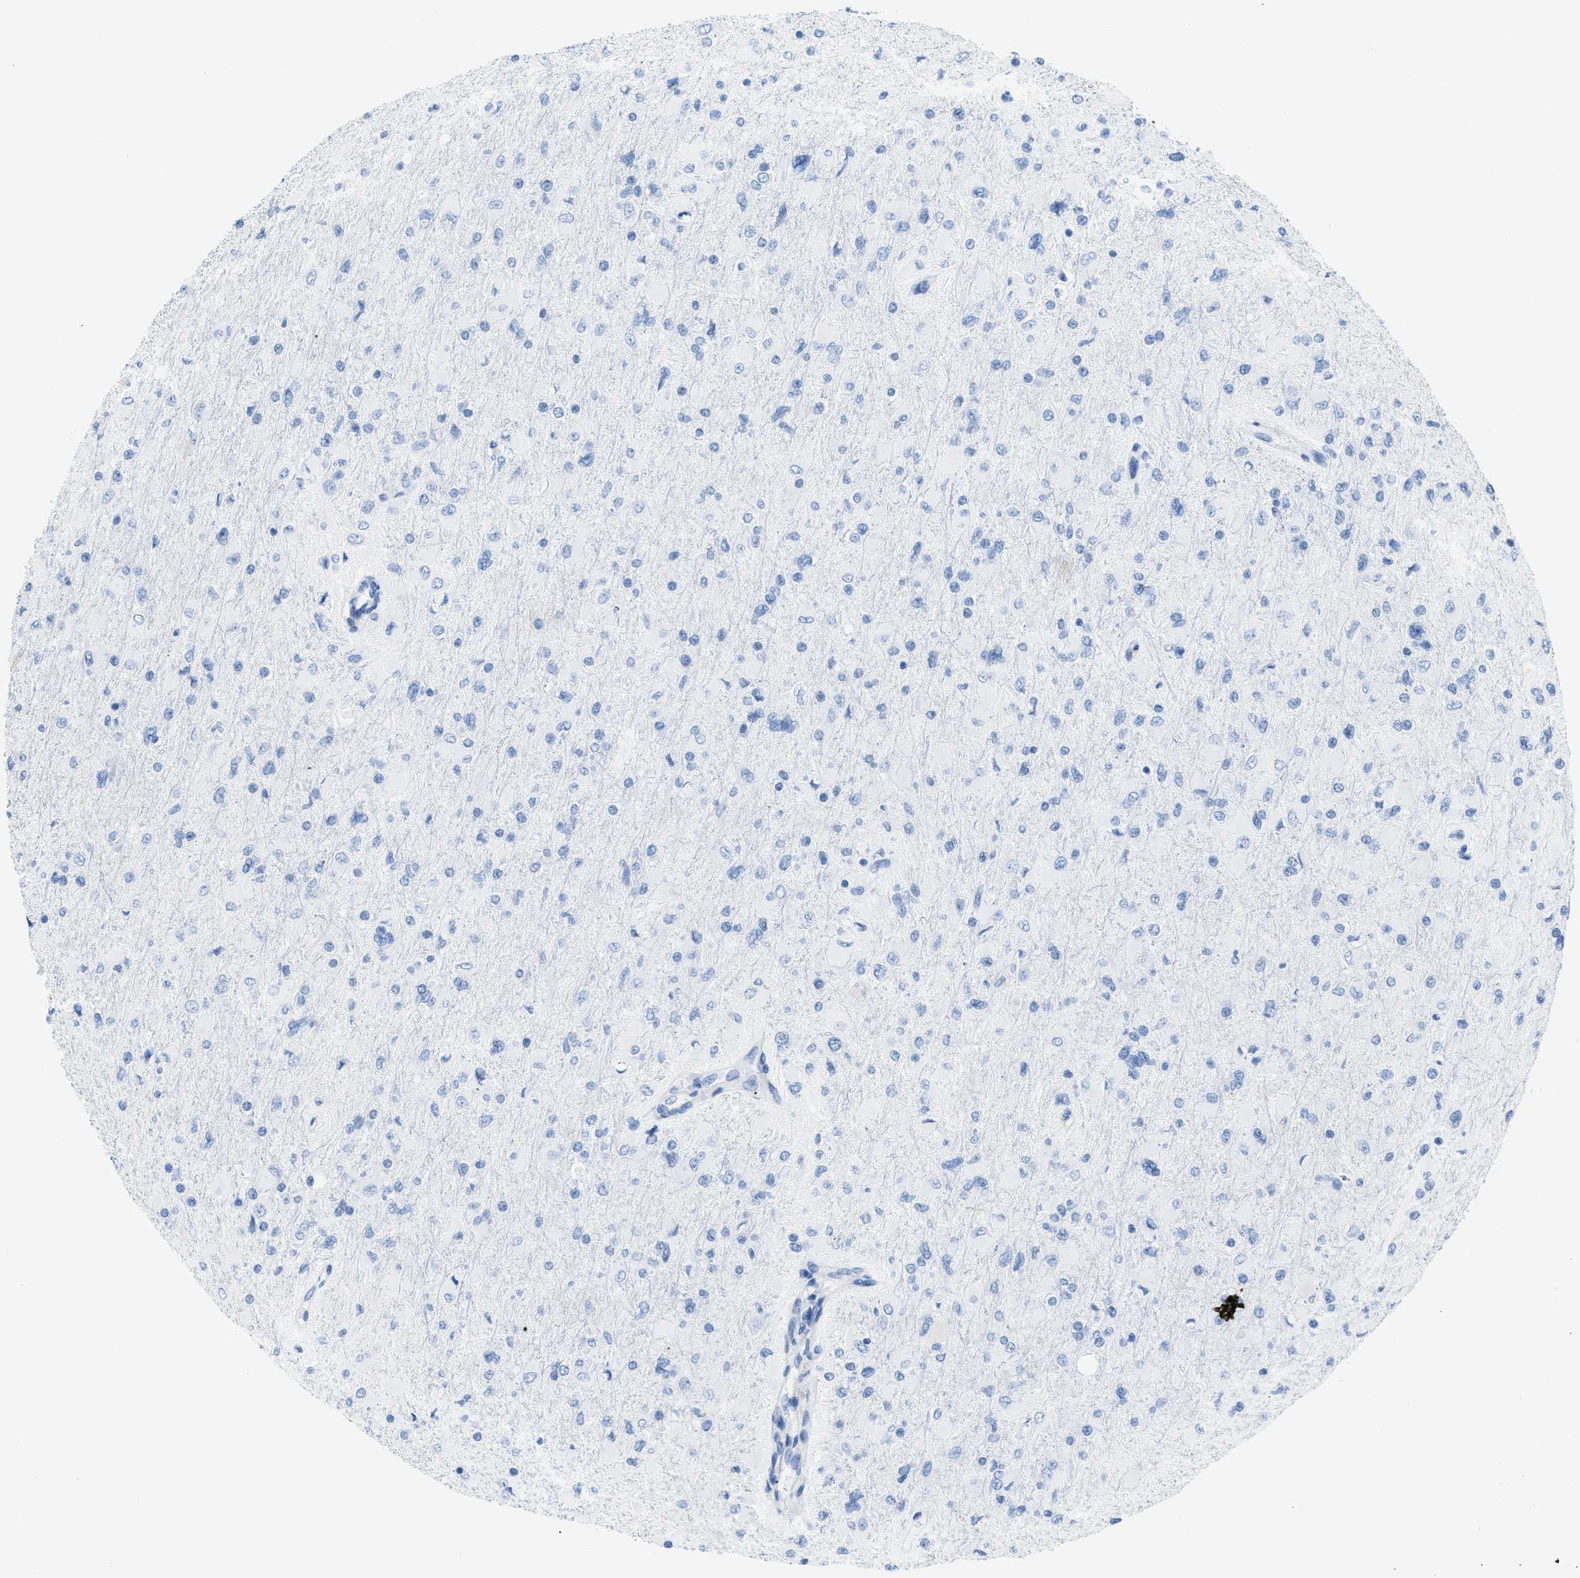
{"staining": {"intensity": "negative", "quantity": "none", "location": "none"}, "tissue": "glioma", "cell_type": "Tumor cells", "image_type": "cancer", "snomed": [{"axis": "morphology", "description": "Glioma, malignant, High grade"}, {"axis": "topography", "description": "Cerebral cortex"}], "caption": "Tumor cells are negative for brown protein staining in malignant glioma (high-grade).", "gene": "ASGR1", "patient": {"sex": "female", "age": 36}}